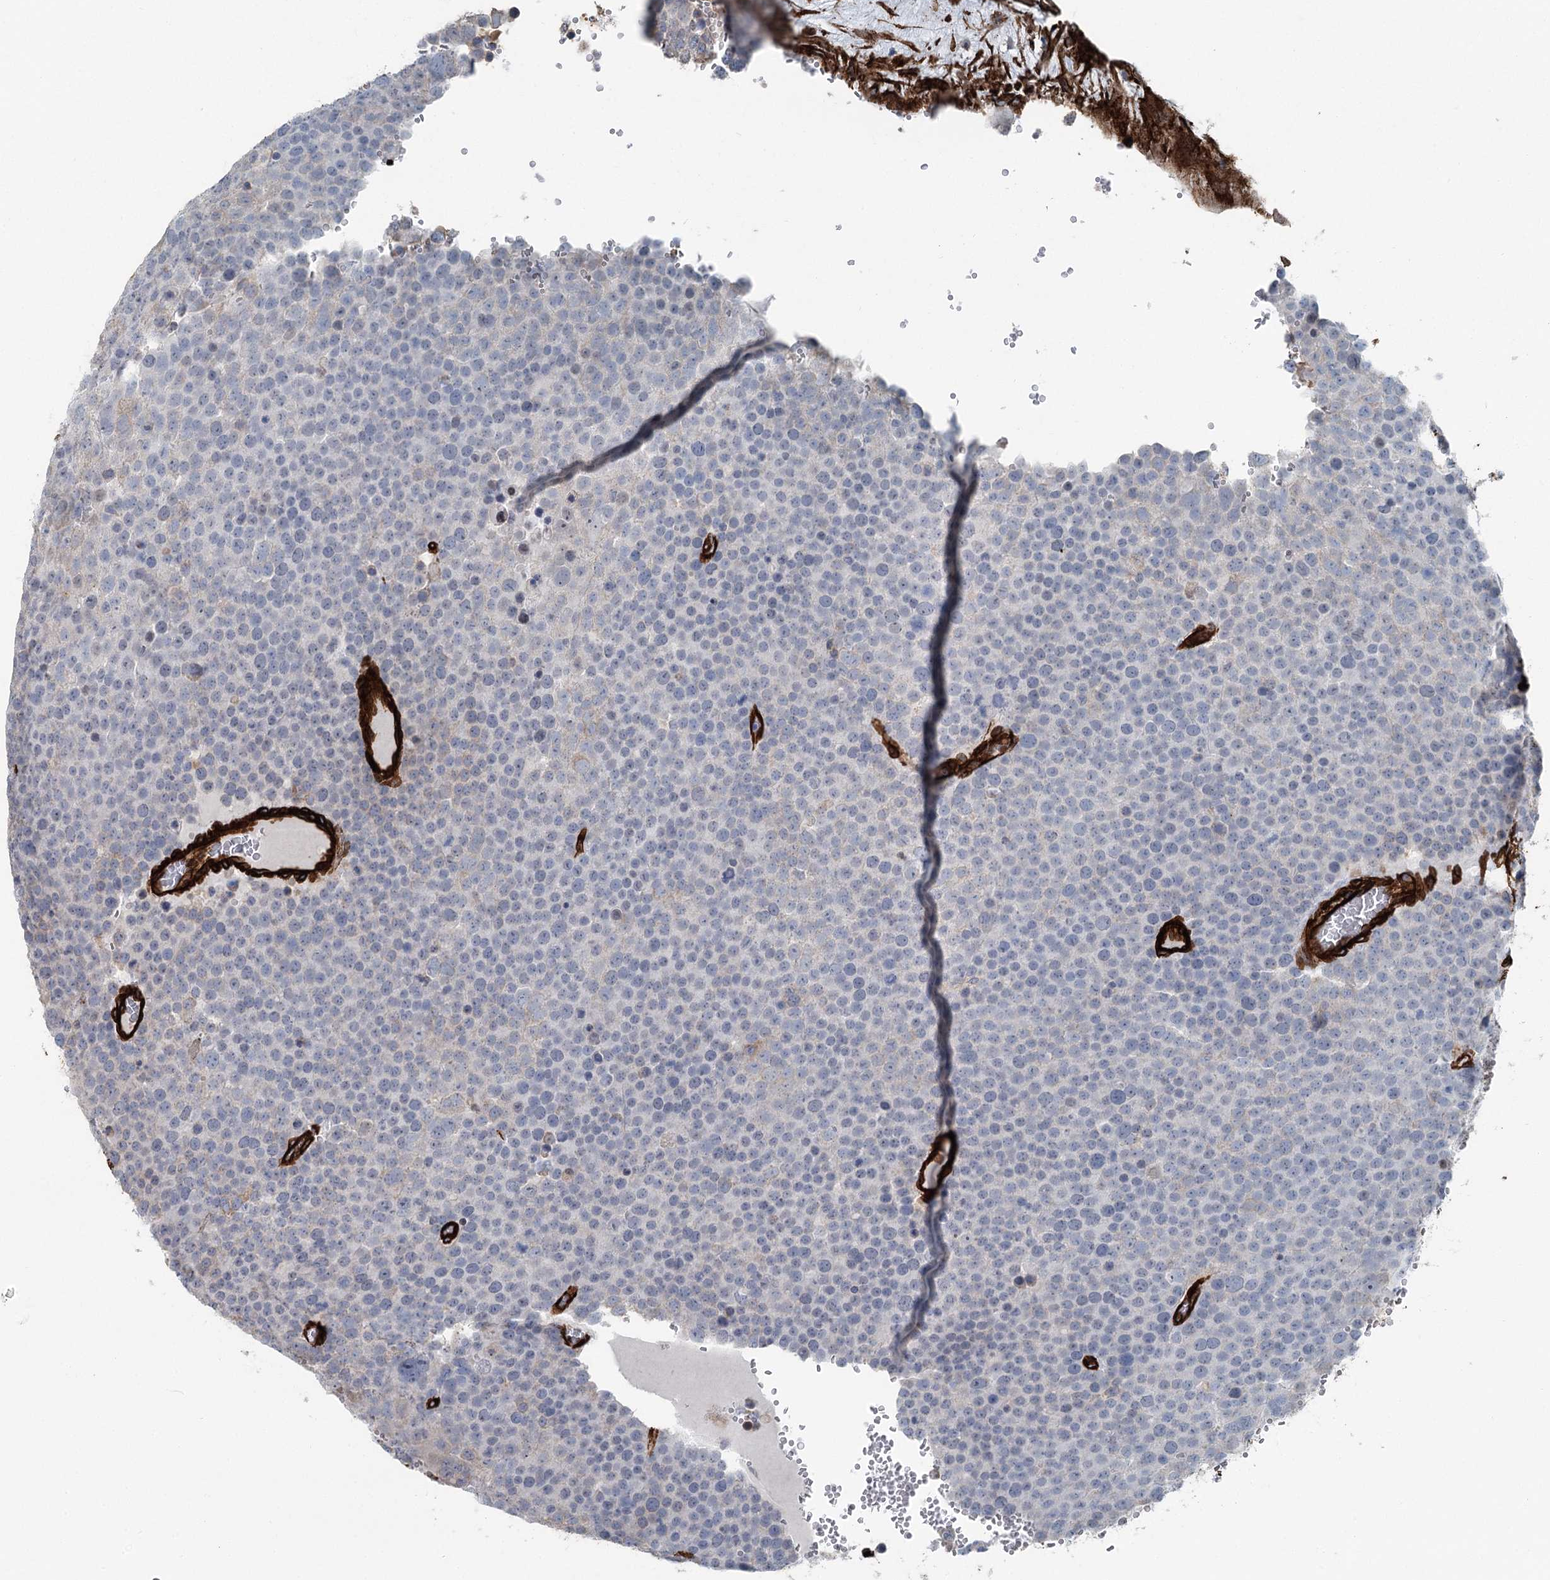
{"staining": {"intensity": "negative", "quantity": "none", "location": "none"}, "tissue": "testis cancer", "cell_type": "Tumor cells", "image_type": "cancer", "snomed": [{"axis": "morphology", "description": "Seminoma, NOS"}, {"axis": "topography", "description": "Testis"}], "caption": "There is no significant expression in tumor cells of testis cancer.", "gene": "IQSEC1", "patient": {"sex": "male", "age": 71}}